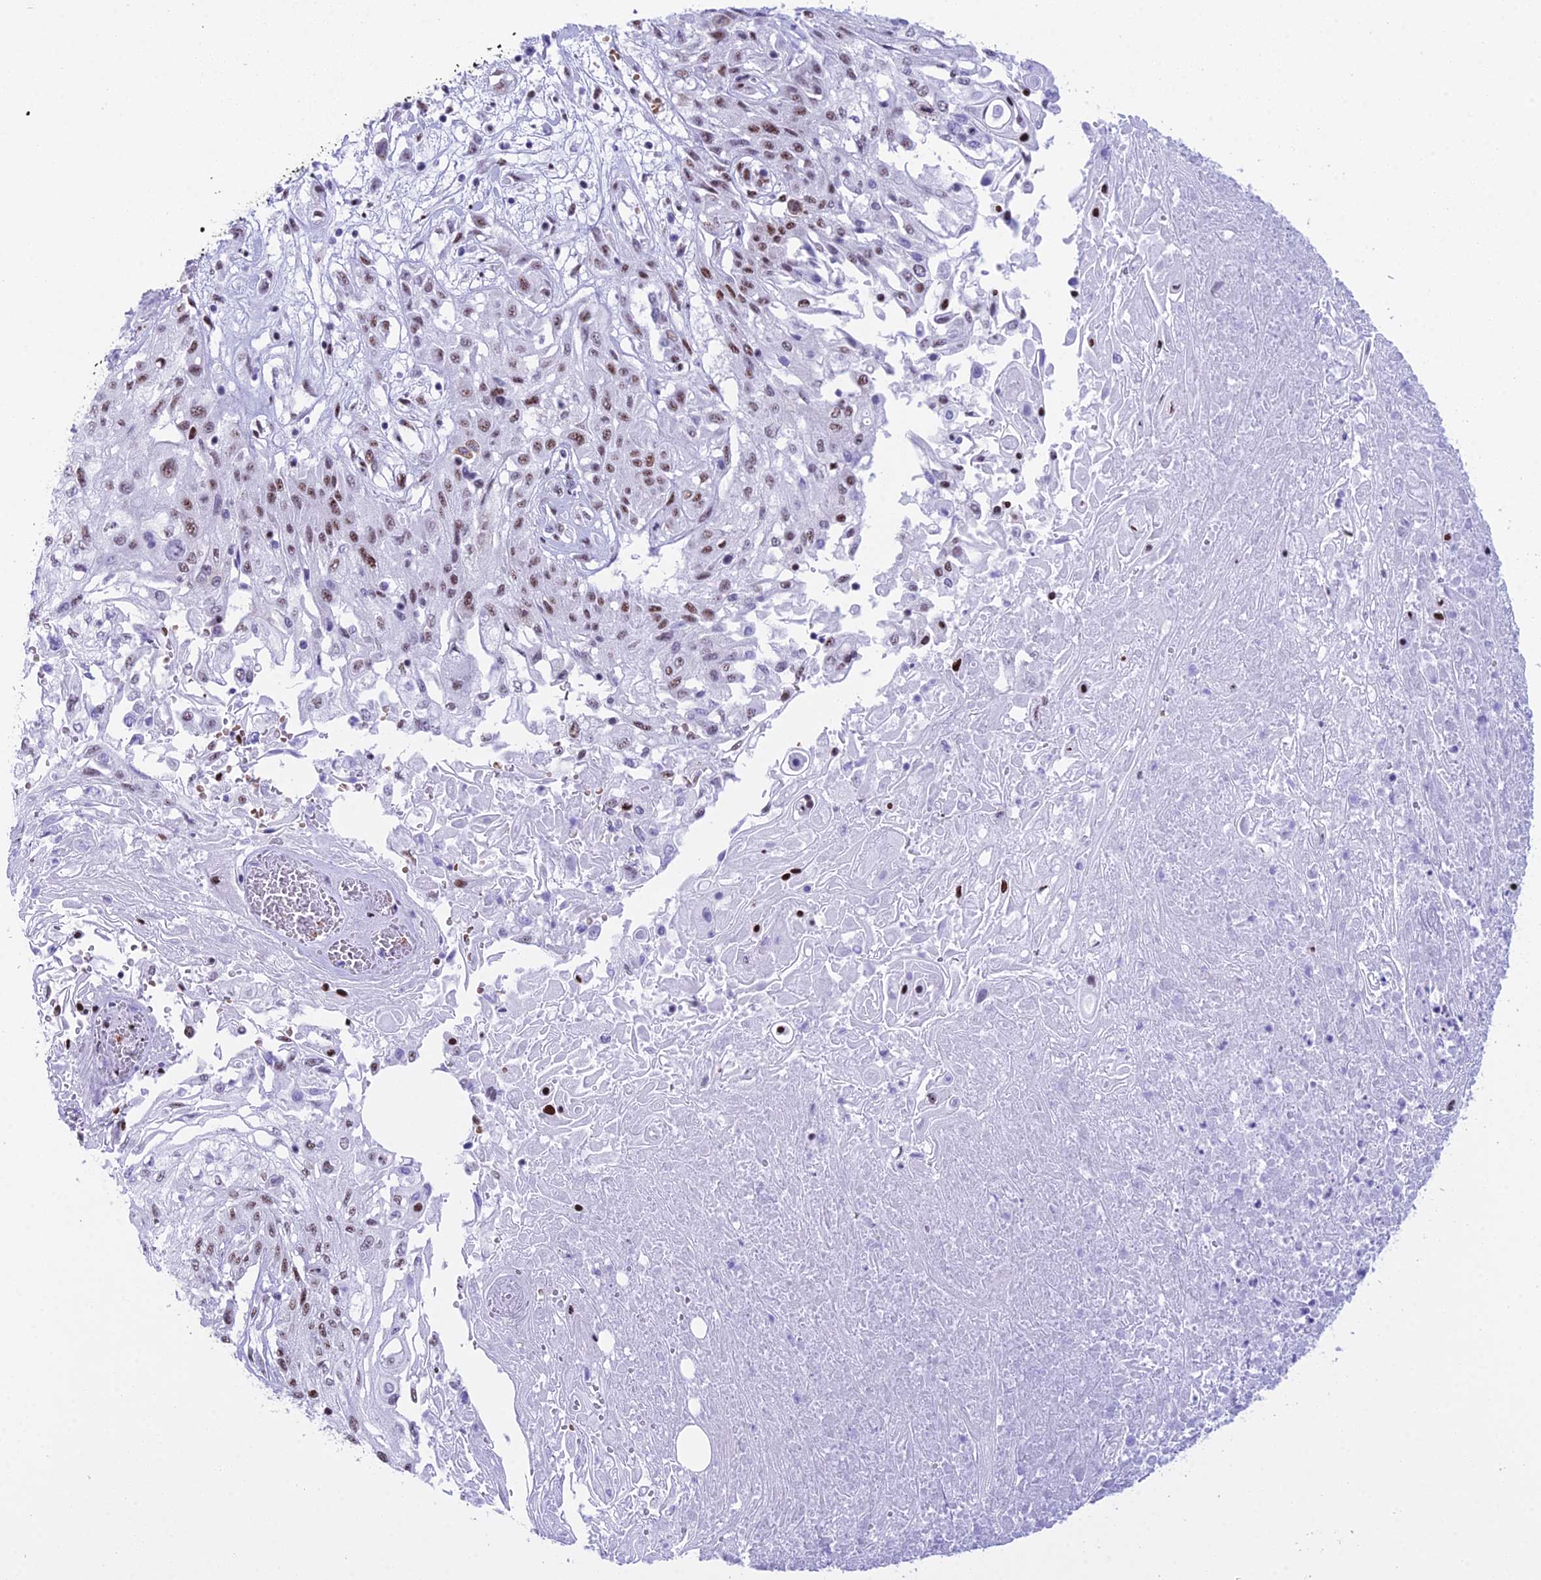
{"staining": {"intensity": "moderate", "quantity": "25%-75%", "location": "nuclear"}, "tissue": "skin cancer", "cell_type": "Tumor cells", "image_type": "cancer", "snomed": [{"axis": "morphology", "description": "Squamous cell carcinoma, NOS"}, {"axis": "morphology", "description": "Squamous cell carcinoma, metastatic, NOS"}, {"axis": "topography", "description": "Skin"}, {"axis": "topography", "description": "Lymph node"}], "caption": "Skin cancer tissue demonstrates moderate nuclear positivity in about 25%-75% of tumor cells, visualized by immunohistochemistry. The staining was performed using DAB, with brown indicating positive protein expression. Nuclei are stained blue with hematoxylin.", "gene": "RNPS1", "patient": {"sex": "male", "age": 75}}